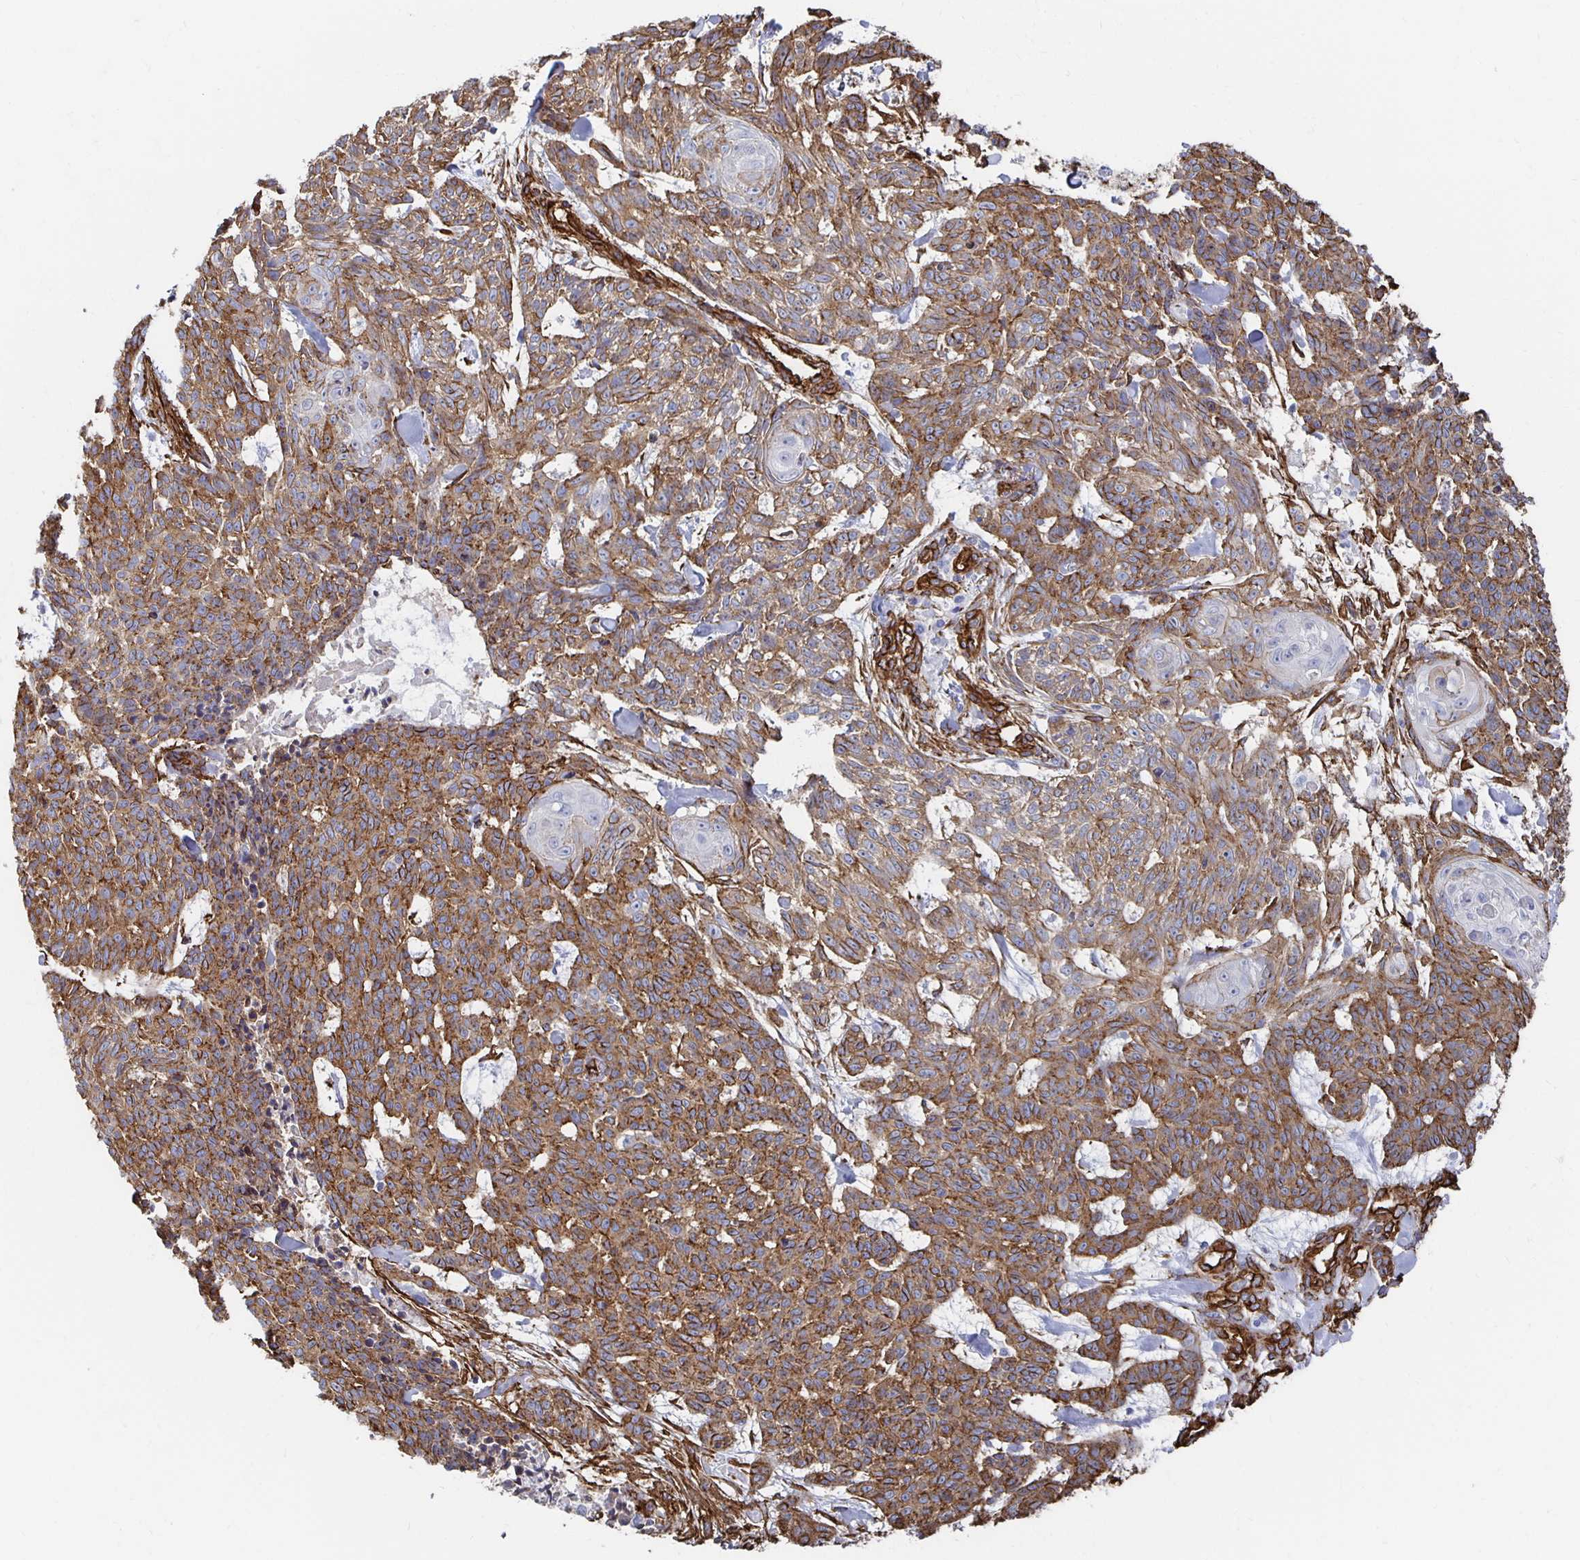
{"staining": {"intensity": "moderate", "quantity": ">75%", "location": "cytoplasmic/membranous"}, "tissue": "skin cancer", "cell_type": "Tumor cells", "image_type": "cancer", "snomed": [{"axis": "morphology", "description": "Basal cell carcinoma"}, {"axis": "topography", "description": "Skin"}], "caption": "DAB (3,3'-diaminobenzidine) immunohistochemical staining of human skin cancer demonstrates moderate cytoplasmic/membranous protein staining in approximately >75% of tumor cells.", "gene": "VIPR2", "patient": {"sex": "female", "age": 93}}